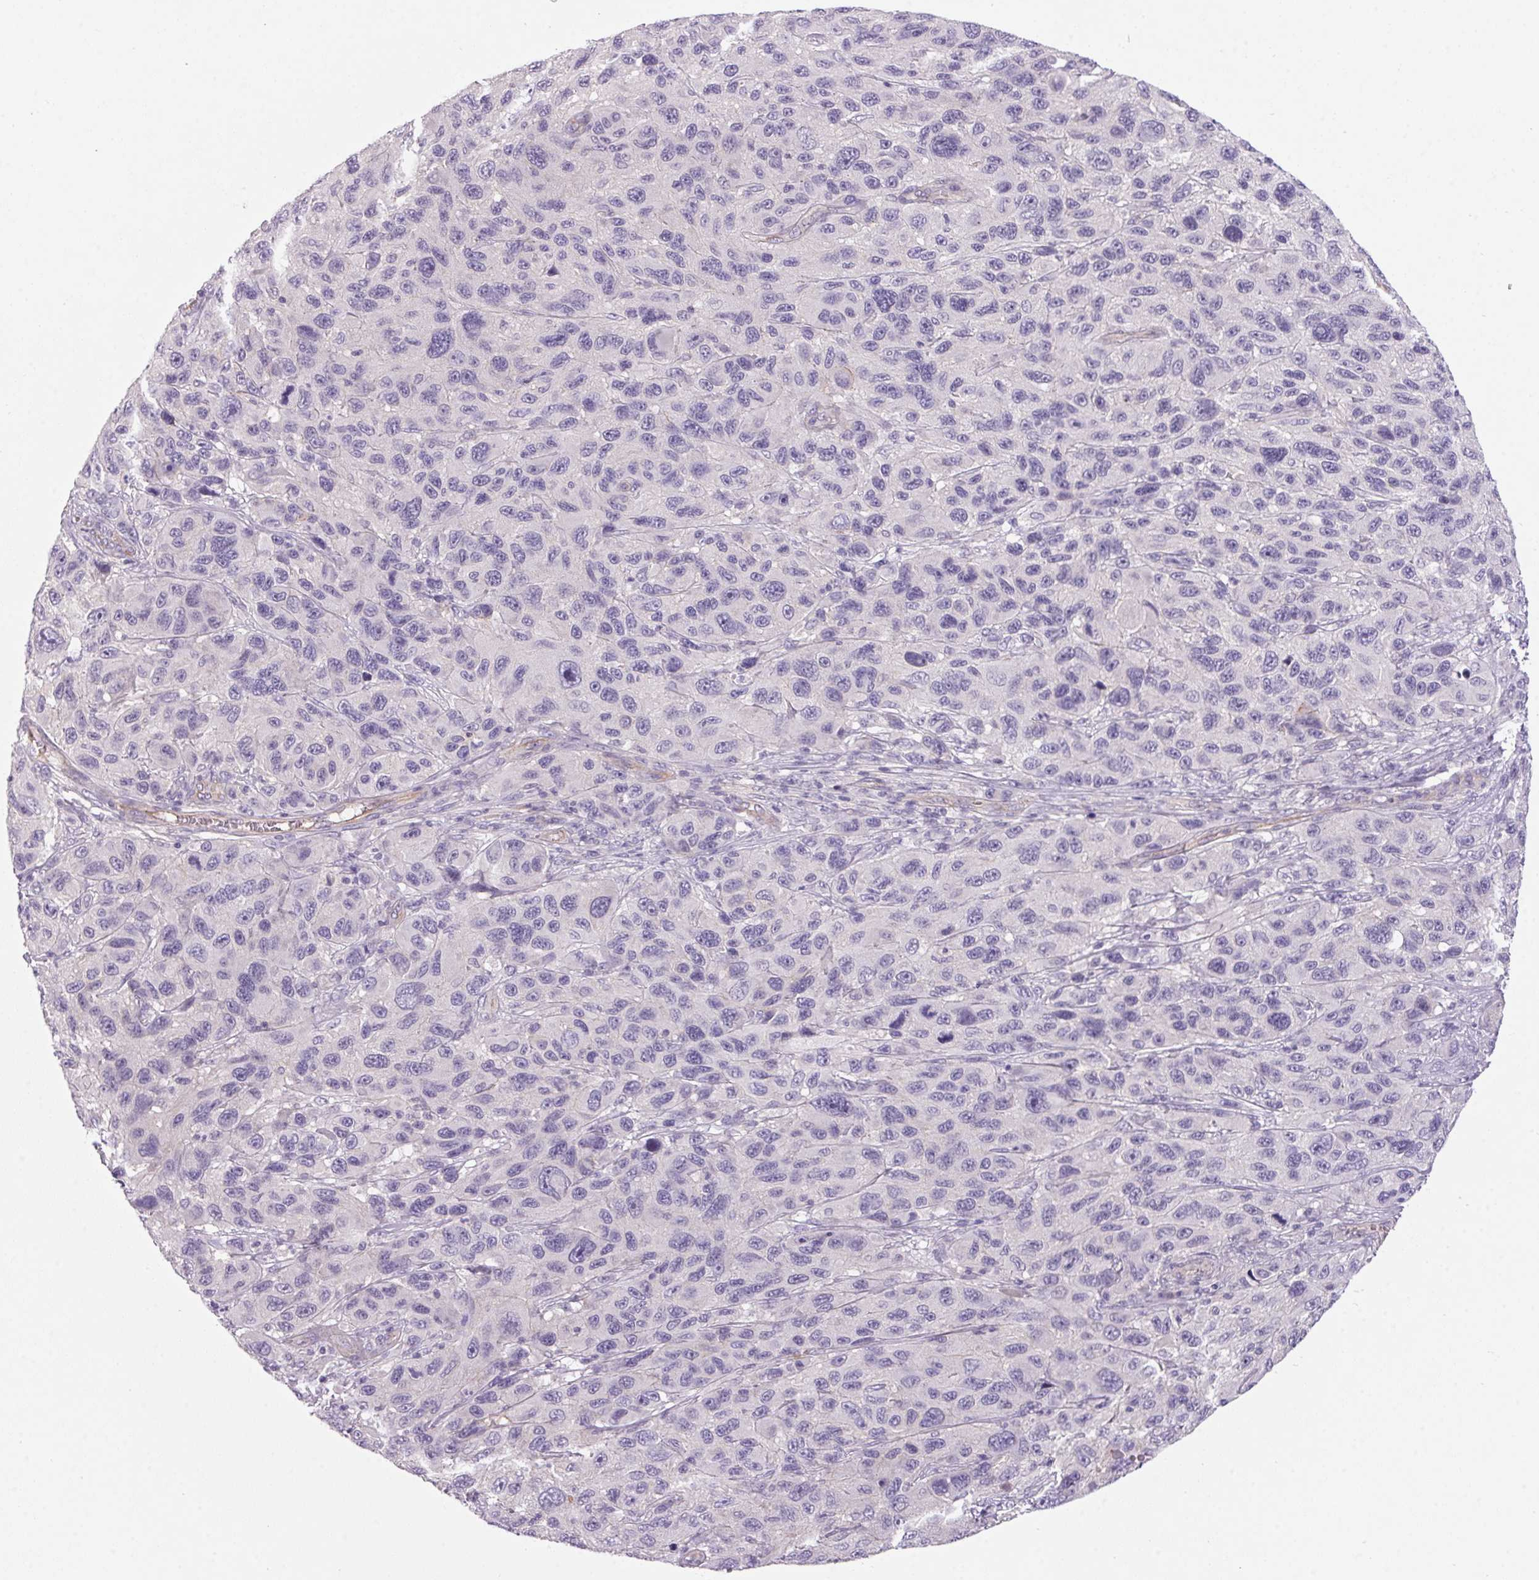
{"staining": {"intensity": "negative", "quantity": "none", "location": "none"}, "tissue": "melanoma", "cell_type": "Tumor cells", "image_type": "cancer", "snomed": [{"axis": "morphology", "description": "Malignant melanoma, NOS"}, {"axis": "topography", "description": "Skin"}], "caption": "Micrograph shows no significant protein staining in tumor cells of malignant melanoma.", "gene": "APOC4", "patient": {"sex": "male", "age": 53}}